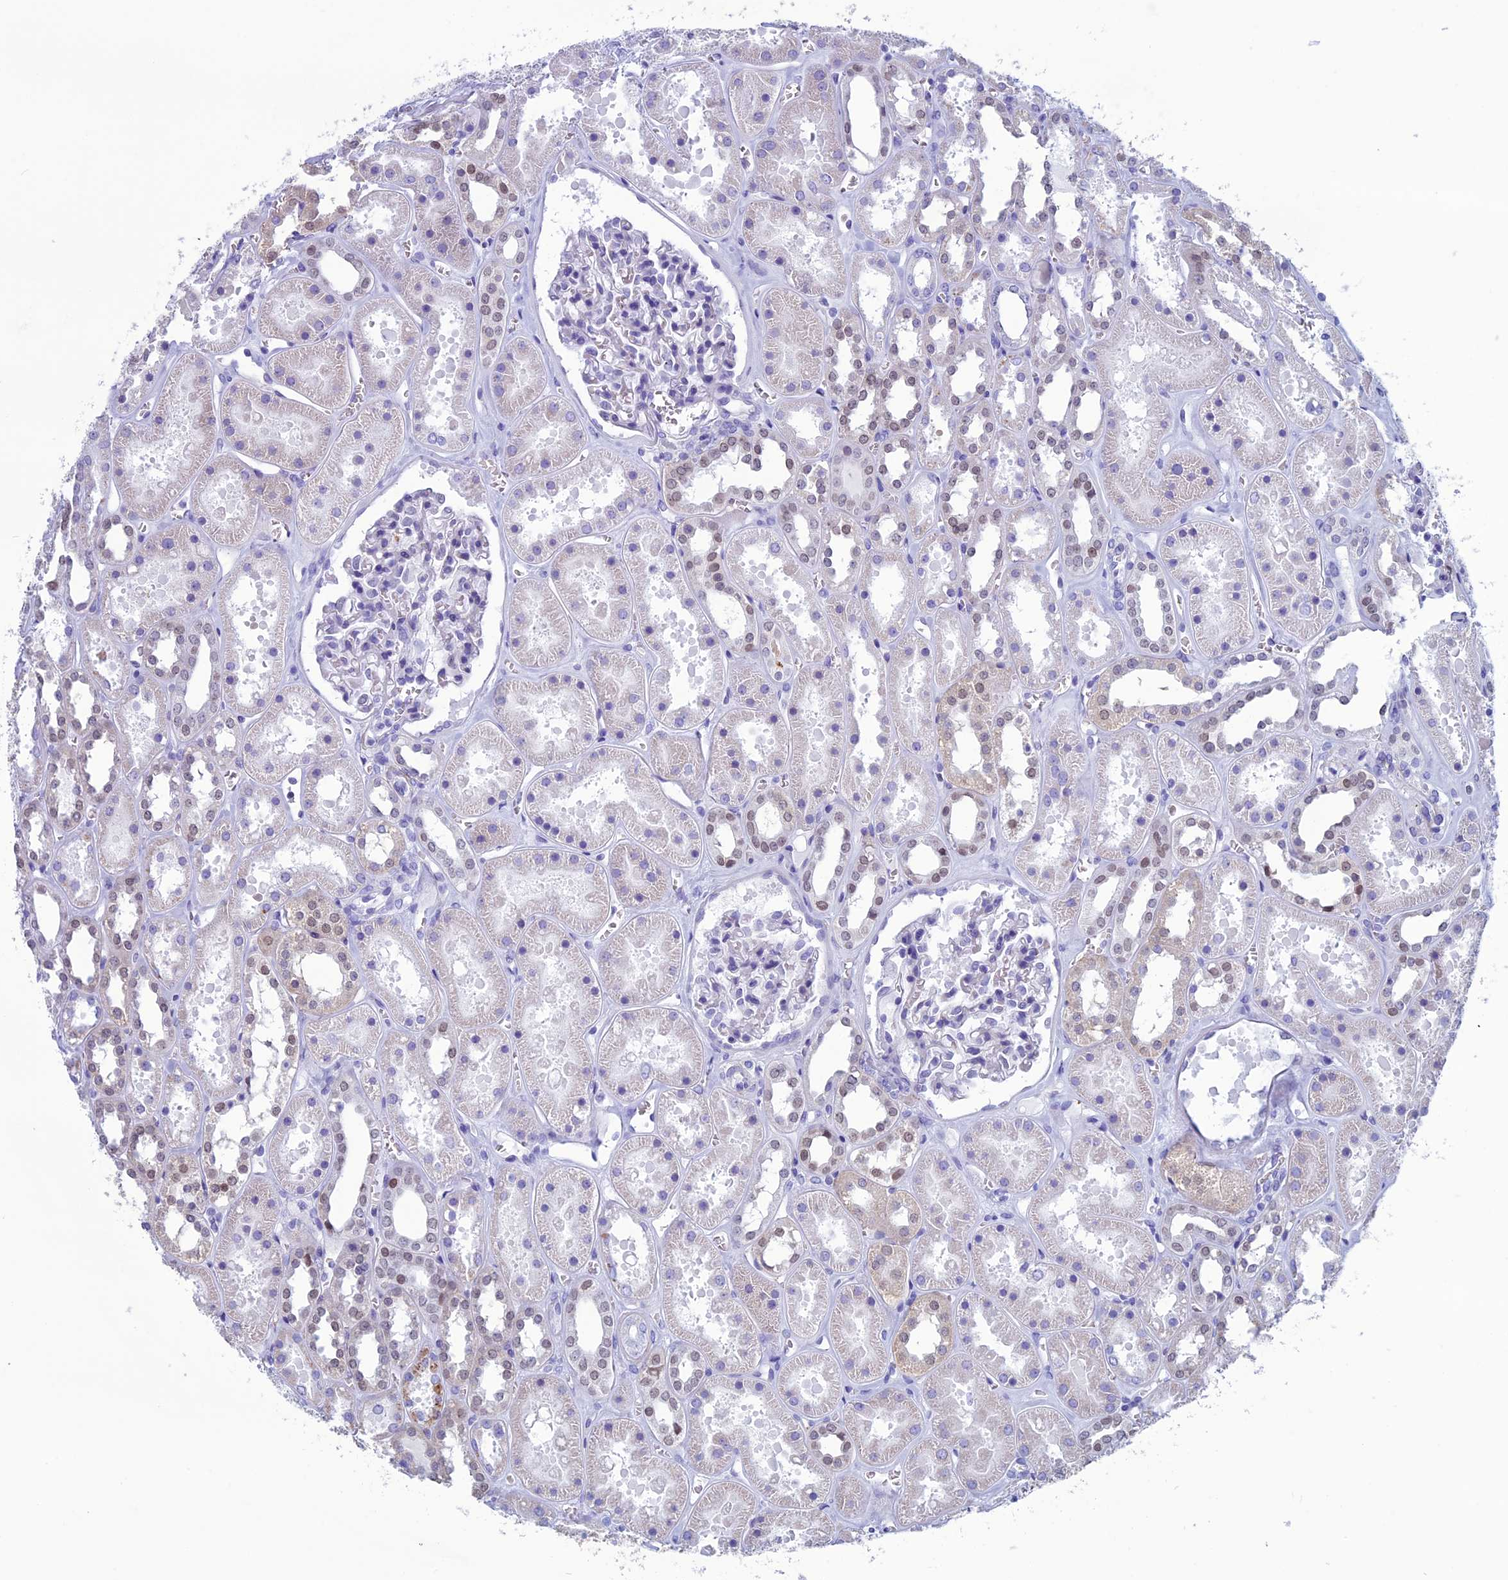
{"staining": {"intensity": "negative", "quantity": "none", "location": "none"}, "tissue": "kidney", "cell_type": "Cells in glomeruli", "image_type": "normal", "snomed": [{"axis": "morphology", "description": "Normal tissue, NOS"}, {"axis": "topography", "description": "Kidney"}], "caption": "Cells in glomeruli are negative for protein expression in normal human kidney. Brightfield microscopy of immunohistochemistry (IHC) stained with DAB (brown) and hematoxylin (blue), captured at high magnification.", "gene": "FAM169A", "patient": {"sex": "female", "age": 41}}